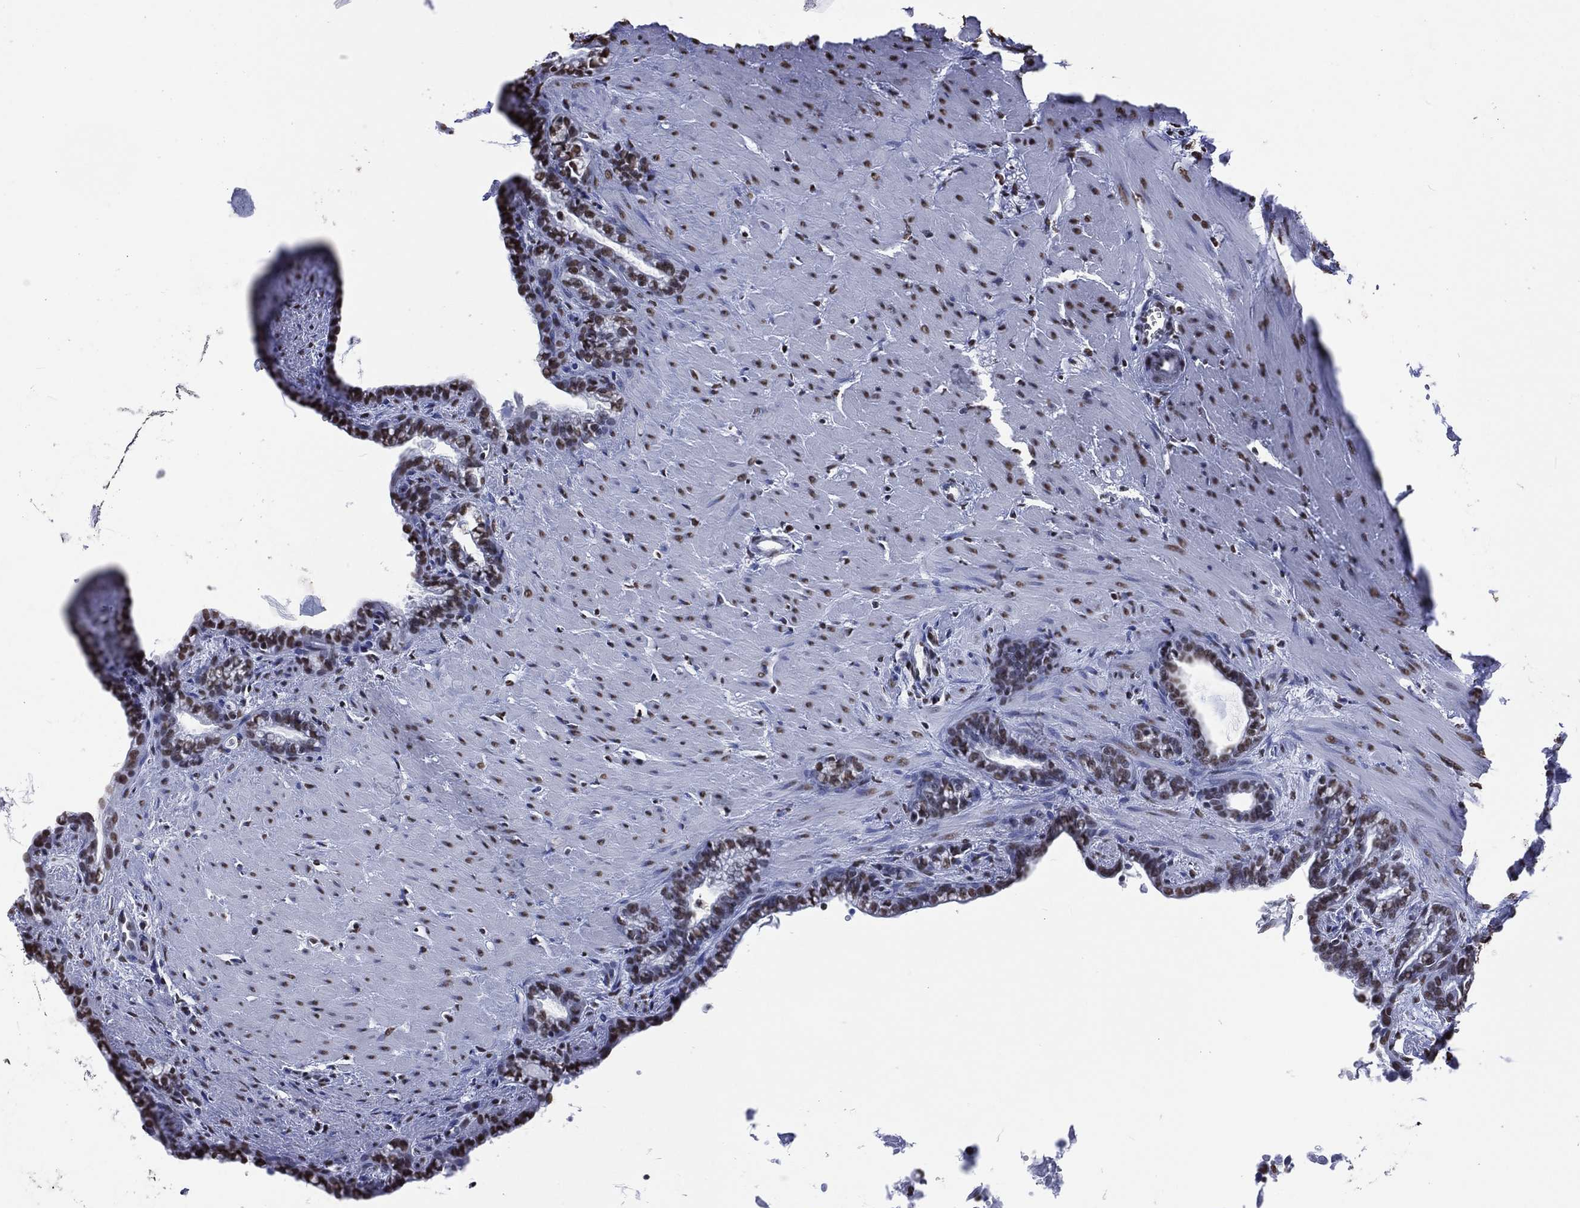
{"staining": {"intensity": "strong", "quantity": ">75%", "location": "nuclear"}, "tissue": "seminal vesicle", "cell_type": "Glandular cells", "image_type": "normal", "snomed": [{"axis": "morphology", "description": "Normal tissue, NOS"}, {"axis": "morphology", "description": "Urothelial carcinoma, NOS"}, {"axis": "topography", "description": "Urinary bladder"}, {"axis": "topography", "description": "Seminal veicle"}], "caption": "DAB (3,3'-diaminobenzidine) immunohistochemical staining of unremarkable human seminal vesicle displays strong nuclear protein positivity in approximately >75% of glandular cells. The staining is performed using DAB (3,3'-diaminobenzidine) brown chromogen to label protein expression. The nuclei are counter-stained blue using hematoxylin.", "gene": "RETREG2", "patient": {"sex": "male", "age": 76}}